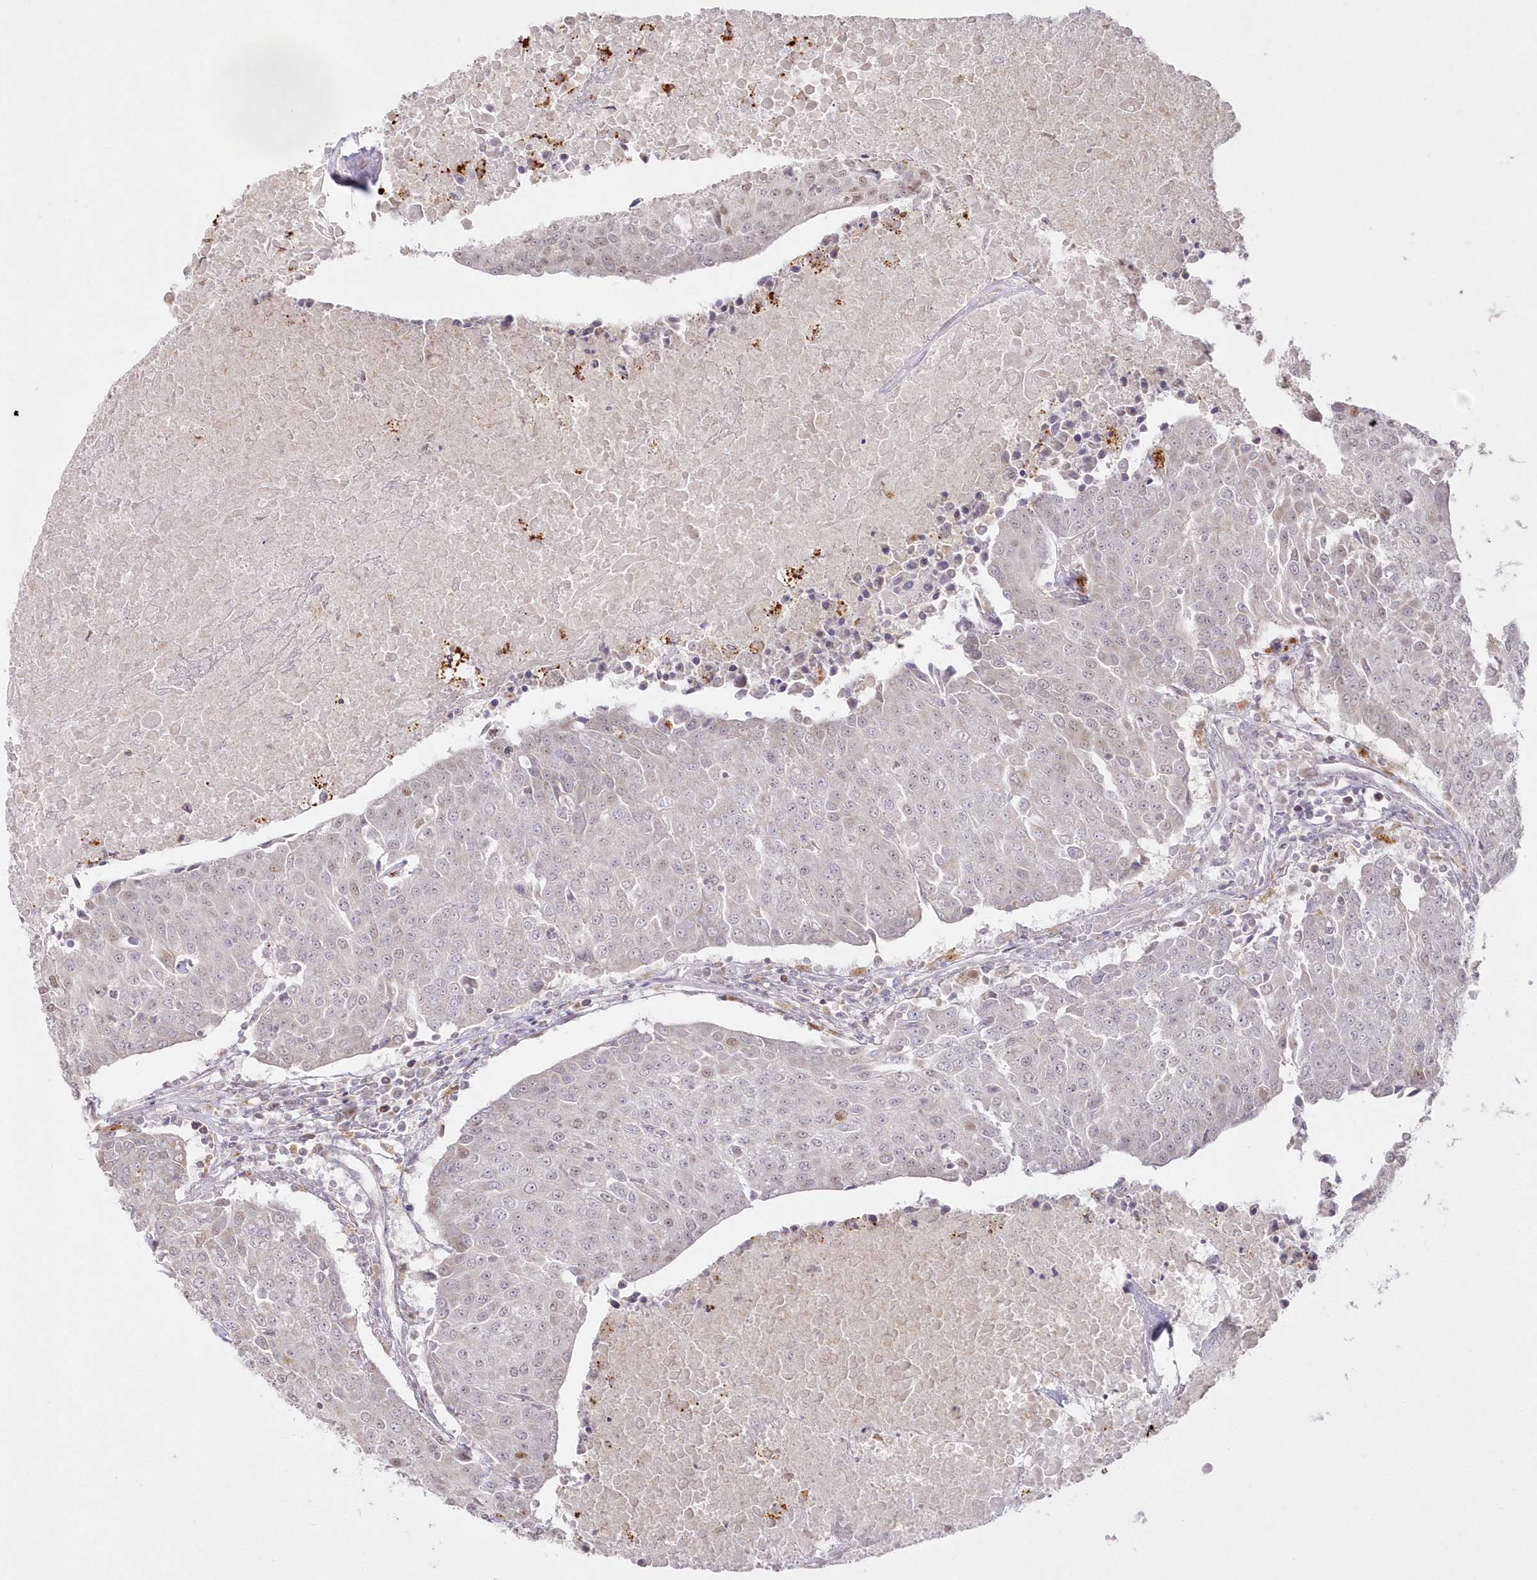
{"staining": {"intensity": "weak", "quantity": "<25%", "location": "nuclear"}, "tissue": "urothelial cancer", "cell_type": "Tumor cells", "image_type": "cancer", "snomed": [{"axis": "morphology", "description": "Urothelial carcinoma, High grade"}, {"axis": "topography", "description": "Urinary bladder"}], "caption": "IHC histopathology image of human urothelial cancer stained for a protein (brown), which reveals no staining in tumor cells.", "gene": "ARSB", "patient": {"sex": "female", "age": 85}}